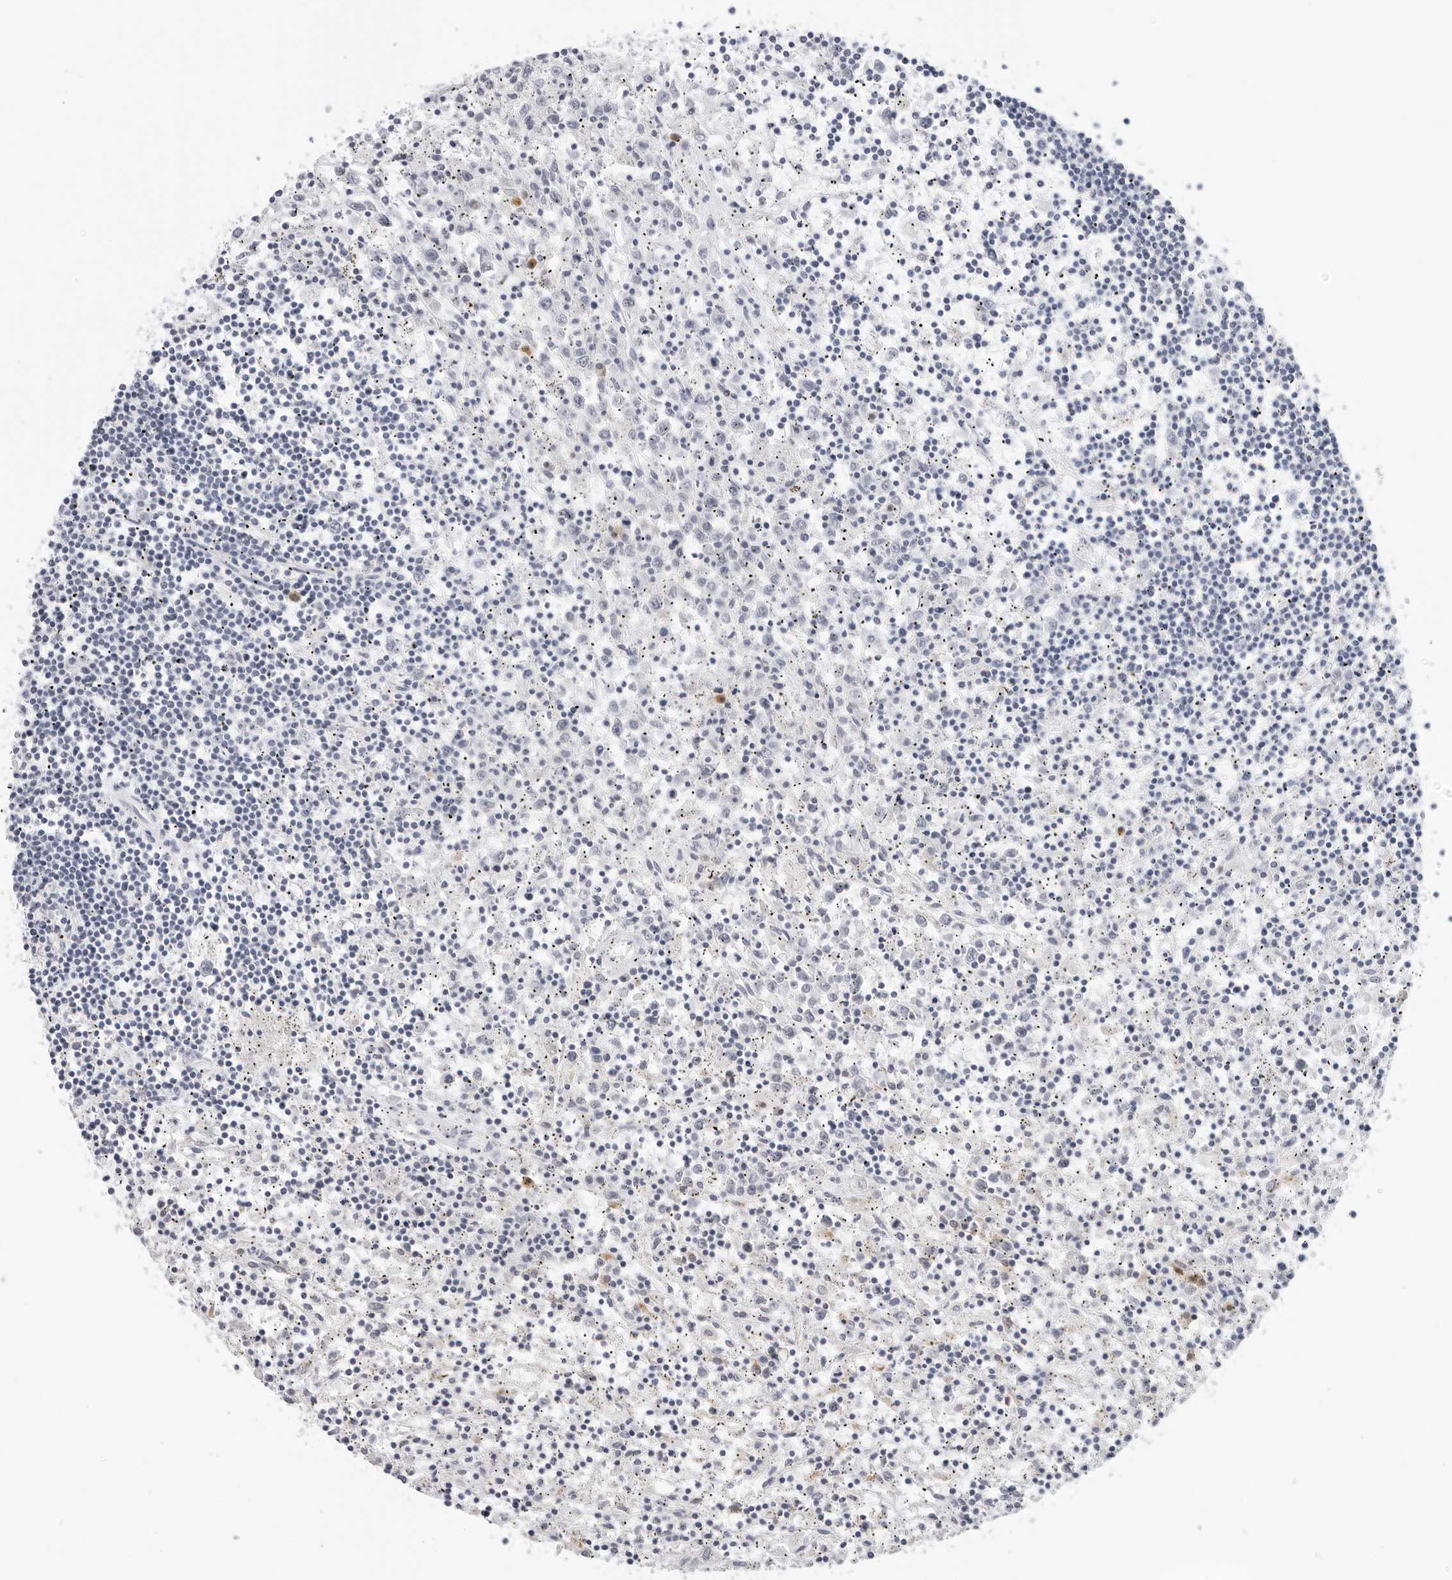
{"staining": {"intensity": "negative", "quantity": "none", "location": "none"}, "tissue": "lymphoma", "cell_type": "Tumor cells", "image_type": "cancer", "snomed": [{"axis": "morphology", "description": "Malignant lymphoma, non-Hodgkin's type, Low grade"}, {"axis": "topography", "description": "Spleen"}], "caption": "An image of human lymphoma is negative for staining in tumor cells.", "gene": "EDN2", "patient": {"sex": "male", "age": 76}}